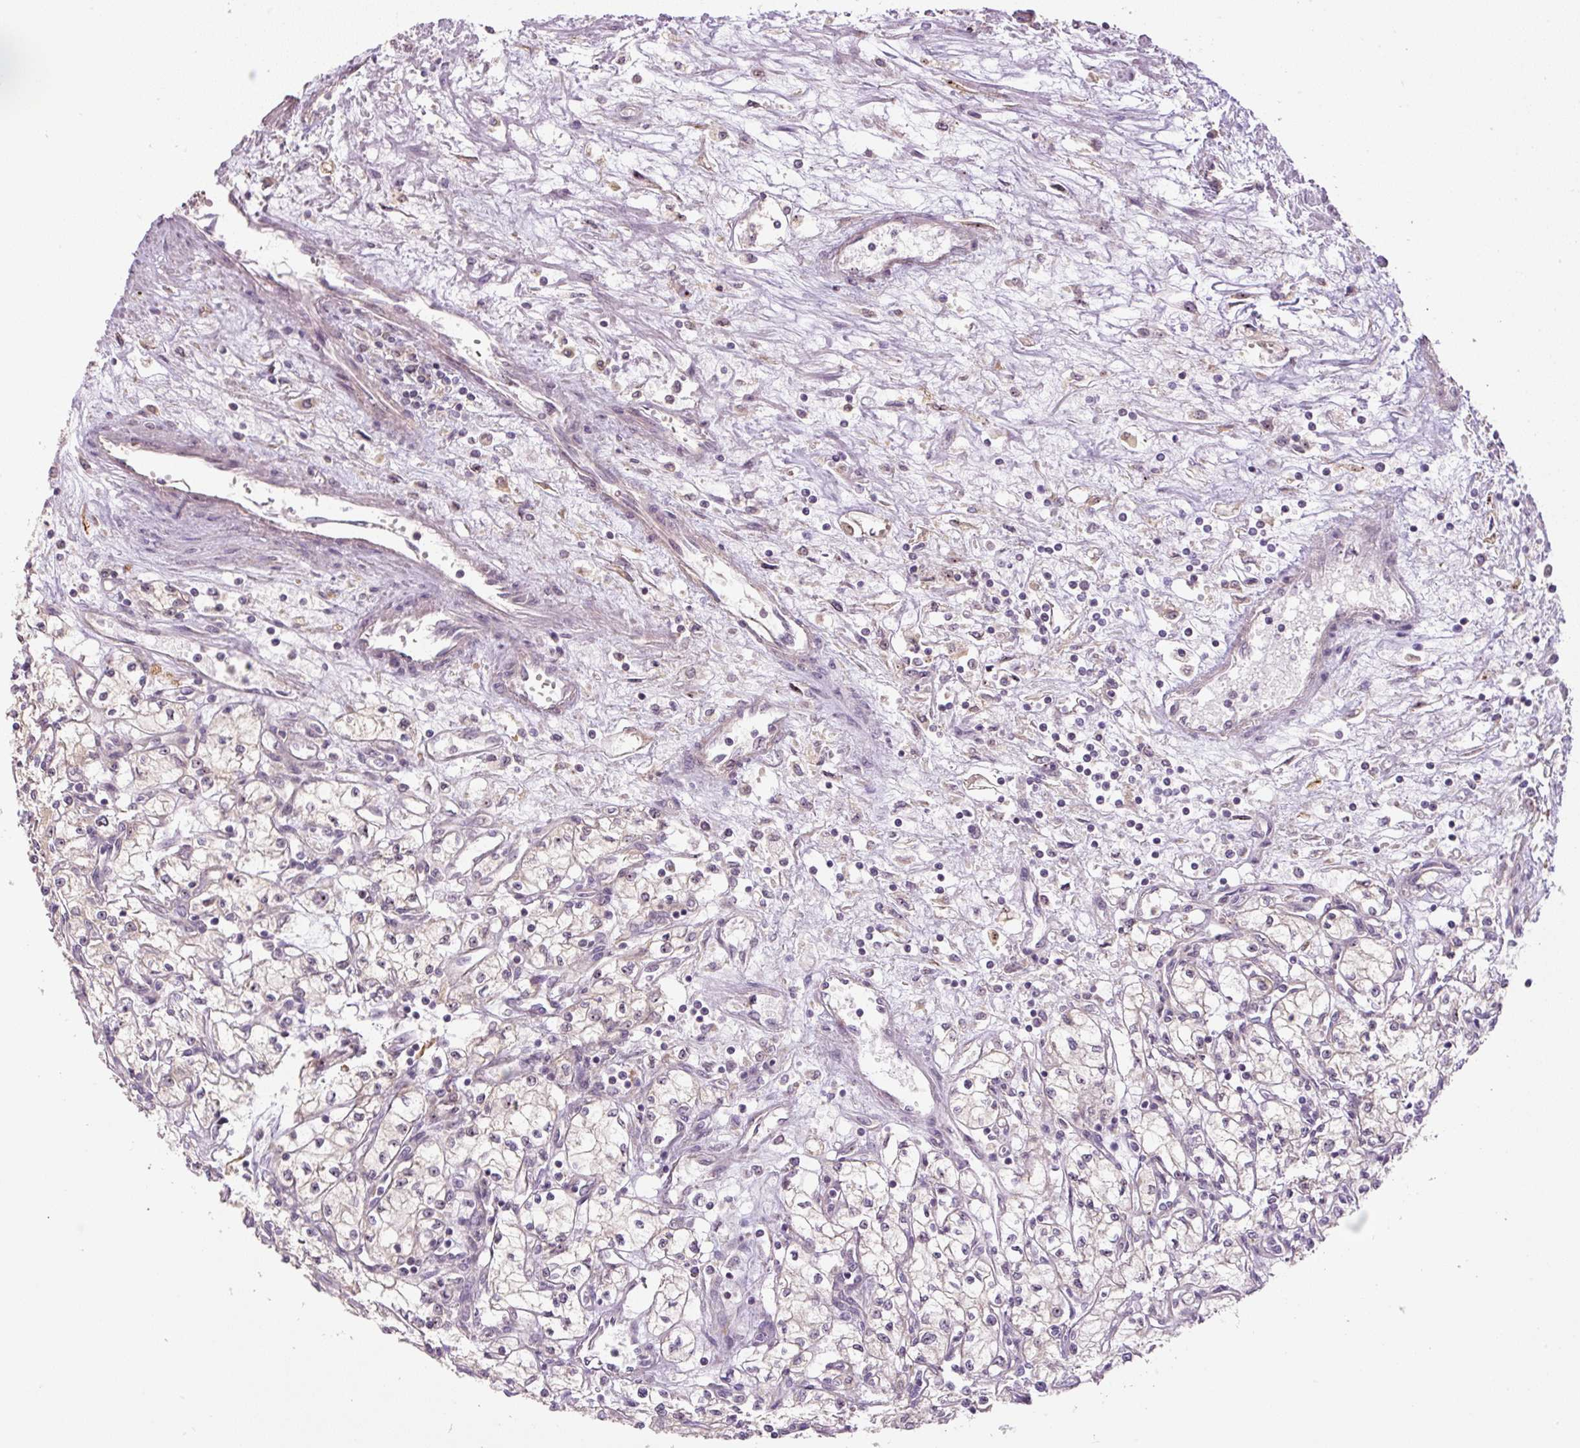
{"staining": {"intensity": "negative", "quantity": "none", "location": "none"}, "tissue": "renal cancer", "cell_type": "Tumor cells", "image_type": "cancer", "snomed": [{"axis": "morphology", "description": "Adenocarcinoma, NOS"}, {"axis": "topography", "description": "Kidney"}], "caption": "Immunohistochemistry (IHC) of human renal cancer displays no positivity in tumor cells. The staining was performed using DAB (3,3'-diaminobenzidine) to visualize the protein expression in brown, while the nuclei were stained in blue with hematoxylin (Magnification: 20x).", "gene": "TMEM151B", "patient": {"sex": "male", "age": 59}}